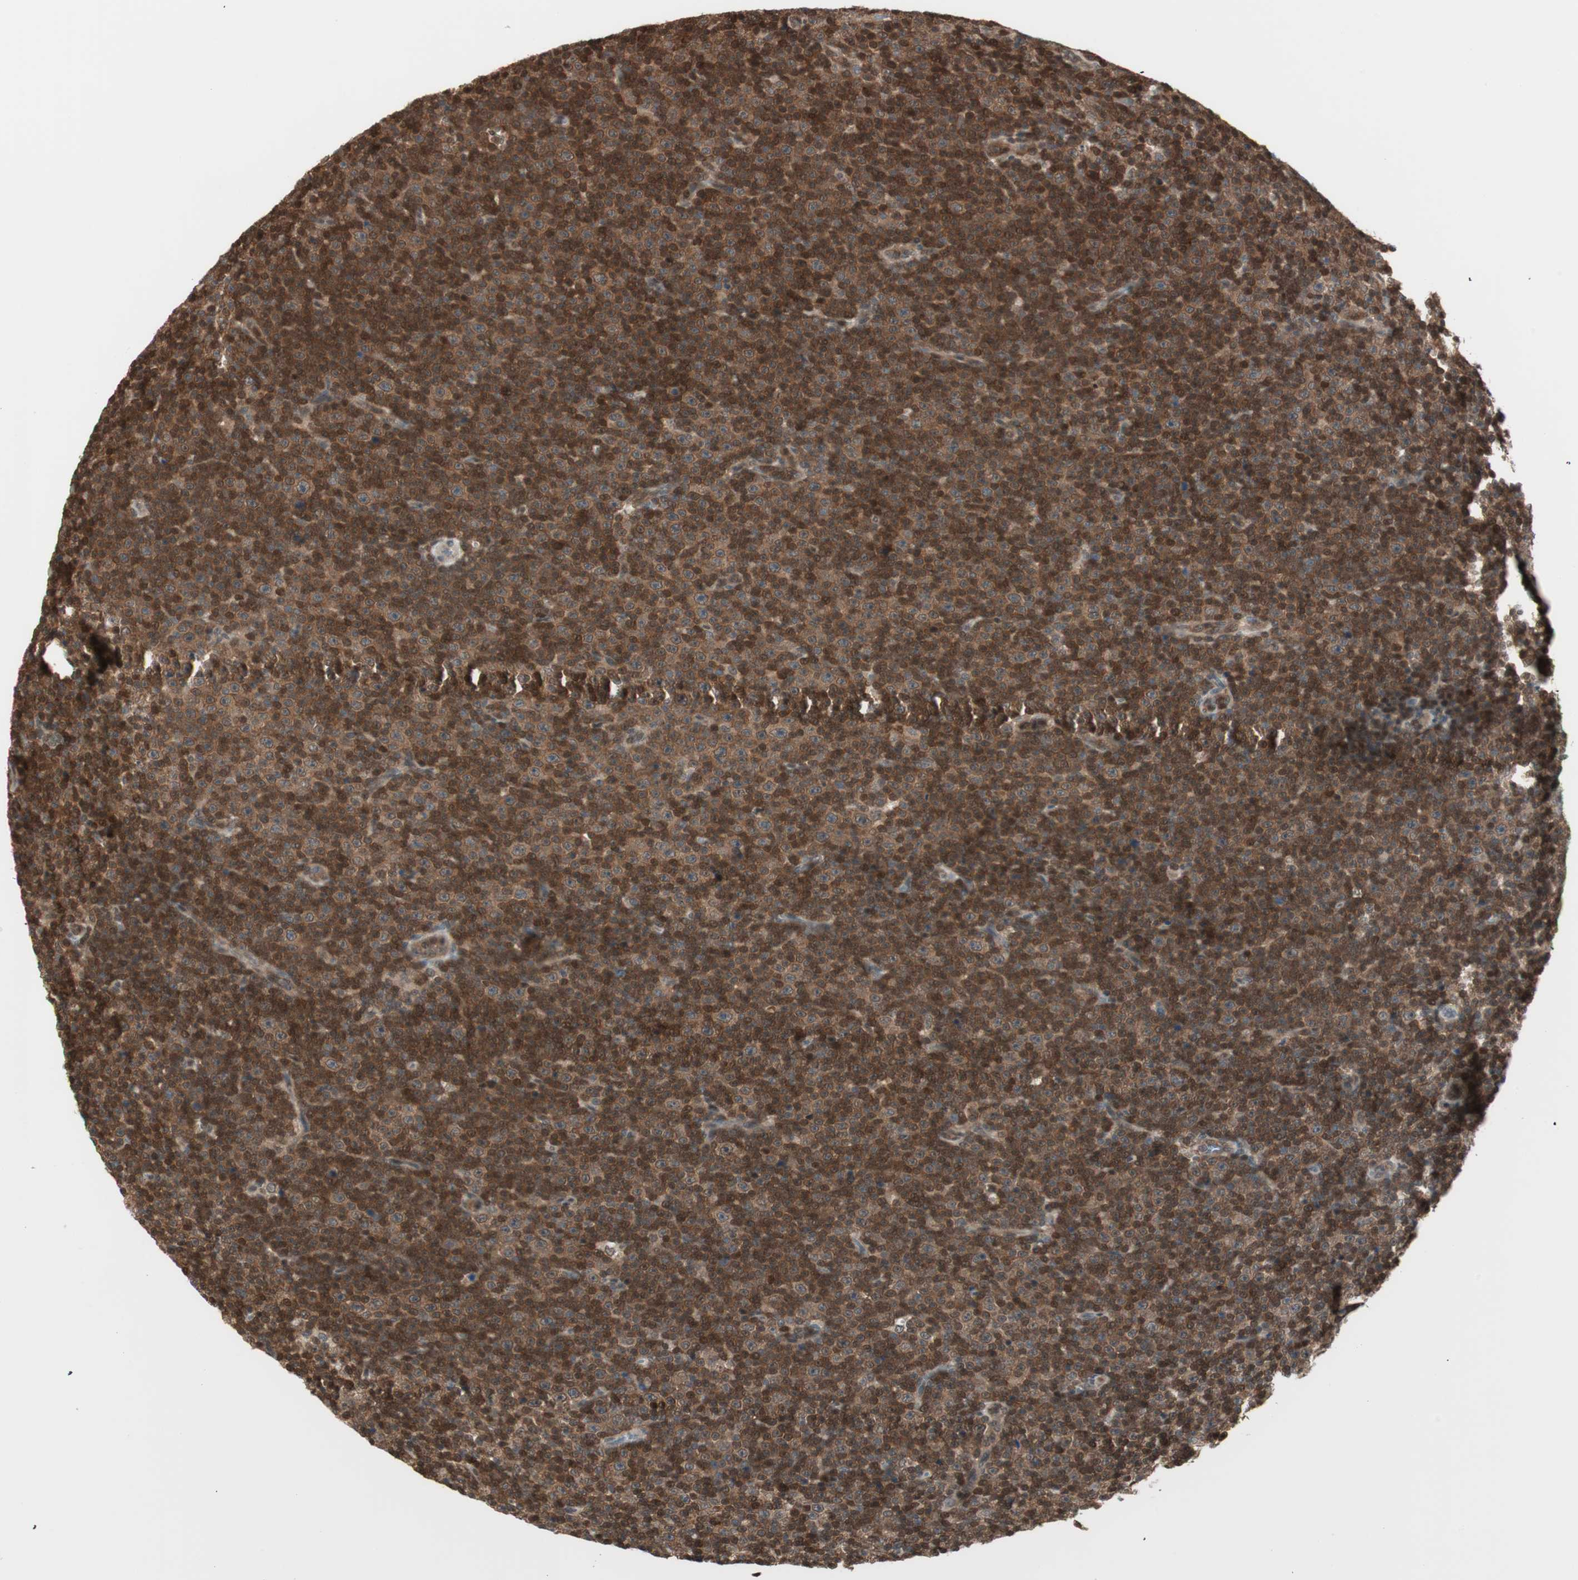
{"staining": {"intensity": "strong", "quantity": ">75%", "location": "cytoplasmic/membranous,nuclear"}, "tissue": "lymphoma", "cell_type": "Tumor cells", "image_type": "cancer", "snomed": [{"axis": "morphology", "description": "Malignant lymphoma, non-Hodgkin's type, Low grade"}, {"axis": "topography", "description": "Lymph node"}], "caption": "Strong cytoplasmic/membranous and nuclear expression for a protein is identified in approximately >75% of tumor cells of lymphoma using IHC.", "gene": "UBE2I", "patient": {"sex": "female", "age": 67}}